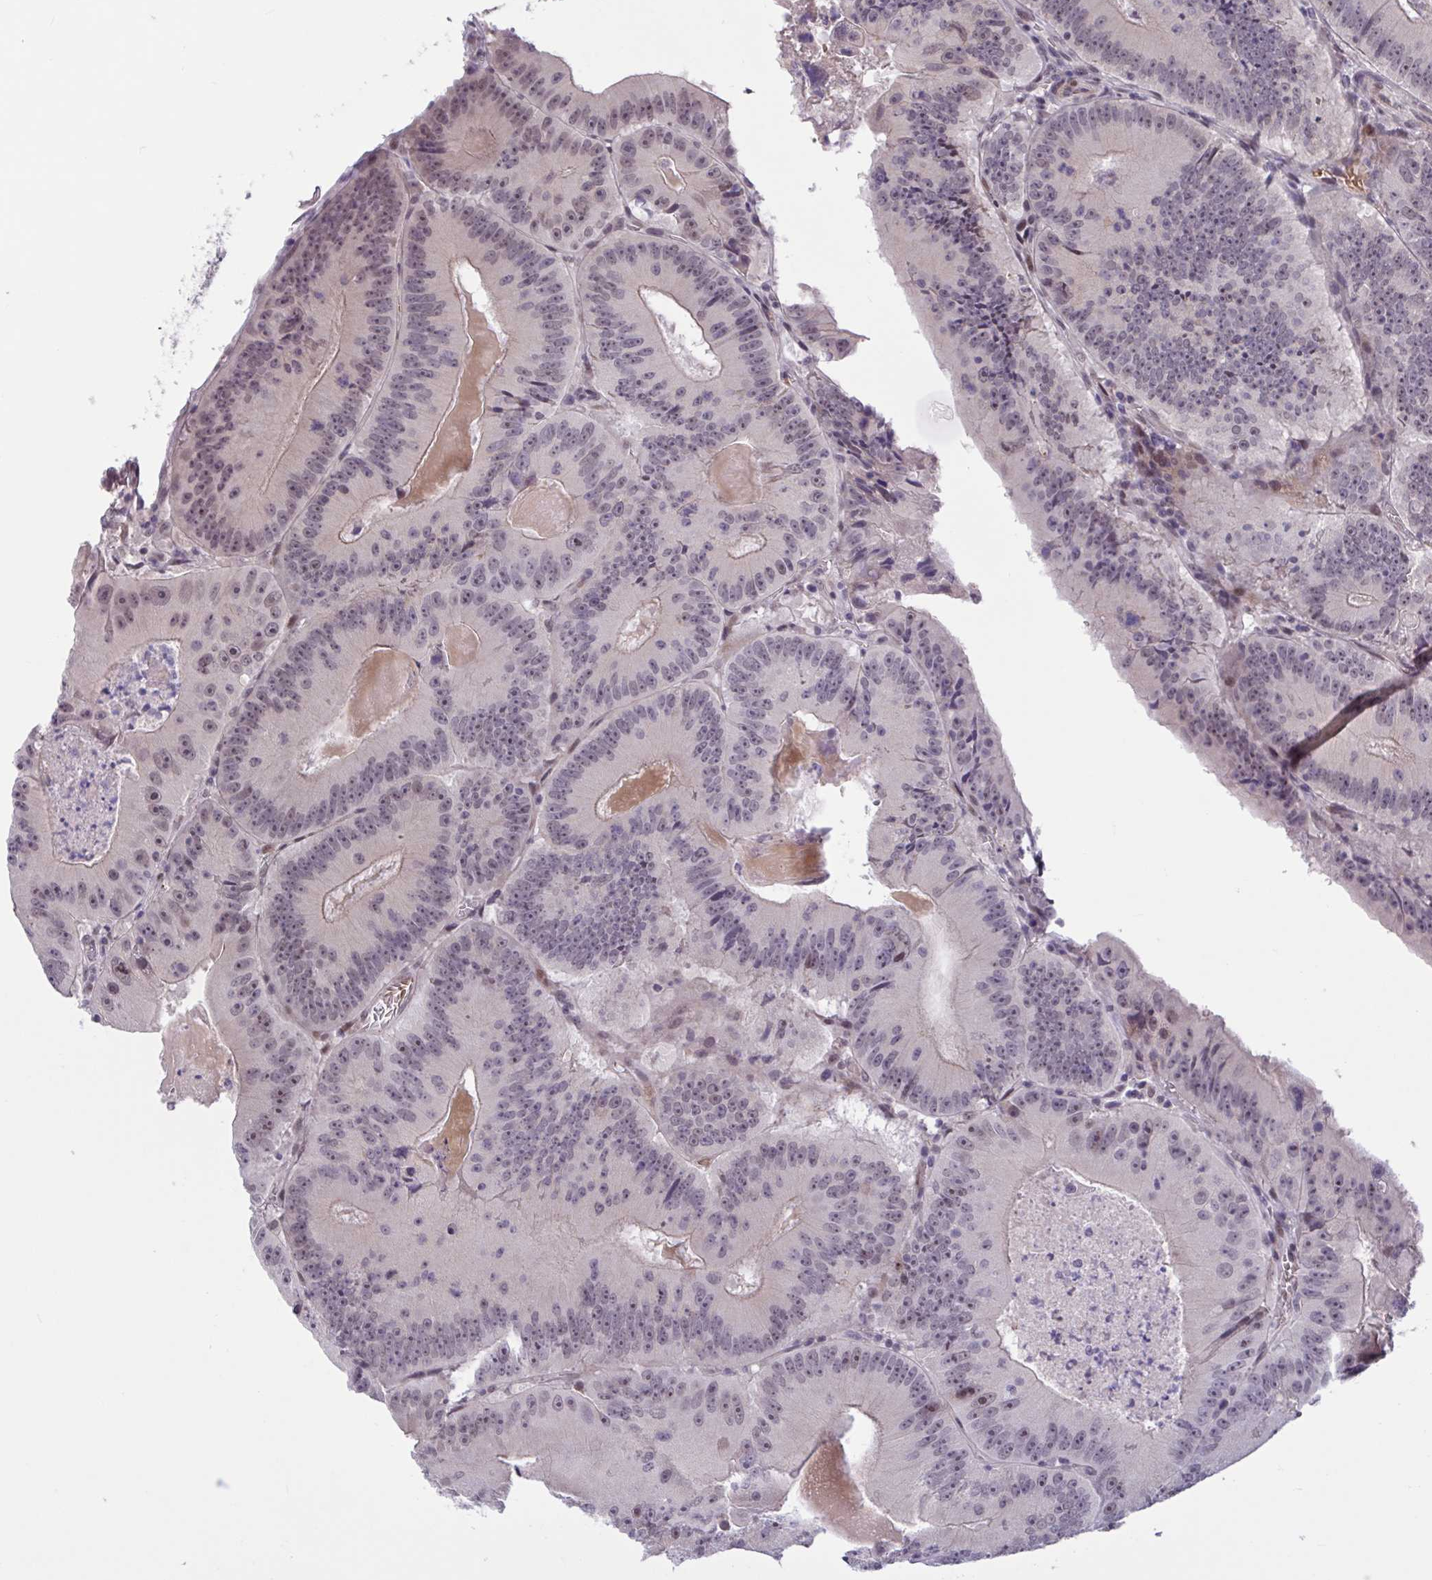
{"staining": {"intensity": "weak", "quantity": "<25%", "location": "nuclear"}, "tissue": "colorectal cancer", "cell_type": "Tumor cells", "image_type": "cancer", "snomed": [{"axis": "morphology", "description": "Adenocarcinoma, NOS"}, {"axis": "topography", "description": "Colon"}], "caption": "DAB immunohistochemical staining of colorectal cancer (adenocarcinoma) exhibits no significant staining in tumor cells.", "gene": "ZNF414", "patient": {"sex": "female", "age": 86}}